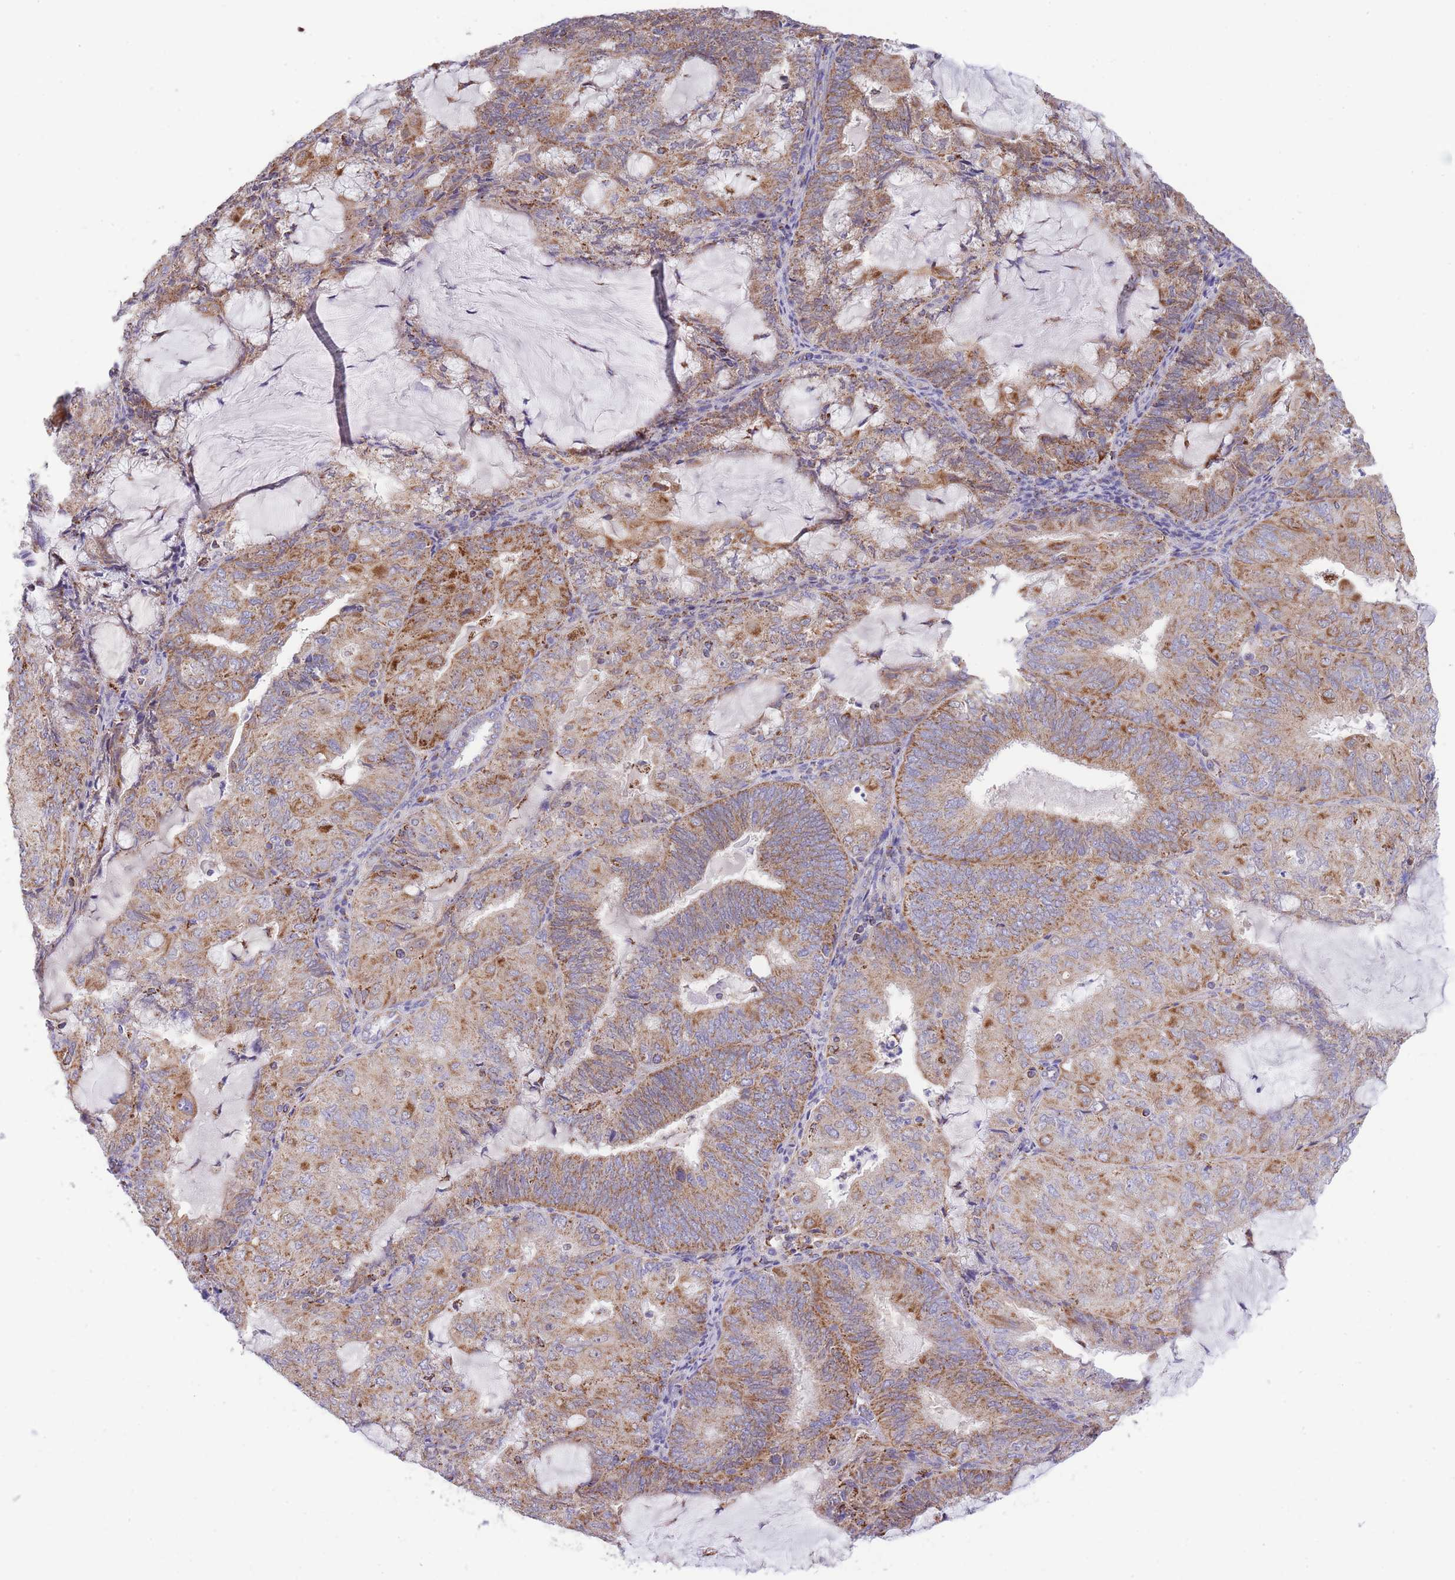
{"staining": {"intensity": "moderate", "quantity": ">75%", "location": "cytoplasmic/membranous"}, "tissue": "endometrial cancer", "cell_type": "Tumor cells", "image_type": "cancer", "snomed": [{"axis": "morphology", "description": "Adenocarcinoma, NOS"}, {"axis": "topography", "description": "Endometrium"}], "caption": "Human endometrial adenocarcinoma stained with a protein marker displays moderate staining in tumor cells.", "gene": "ST3GAL3", "patient": {"sex": "female", "age": 81}}